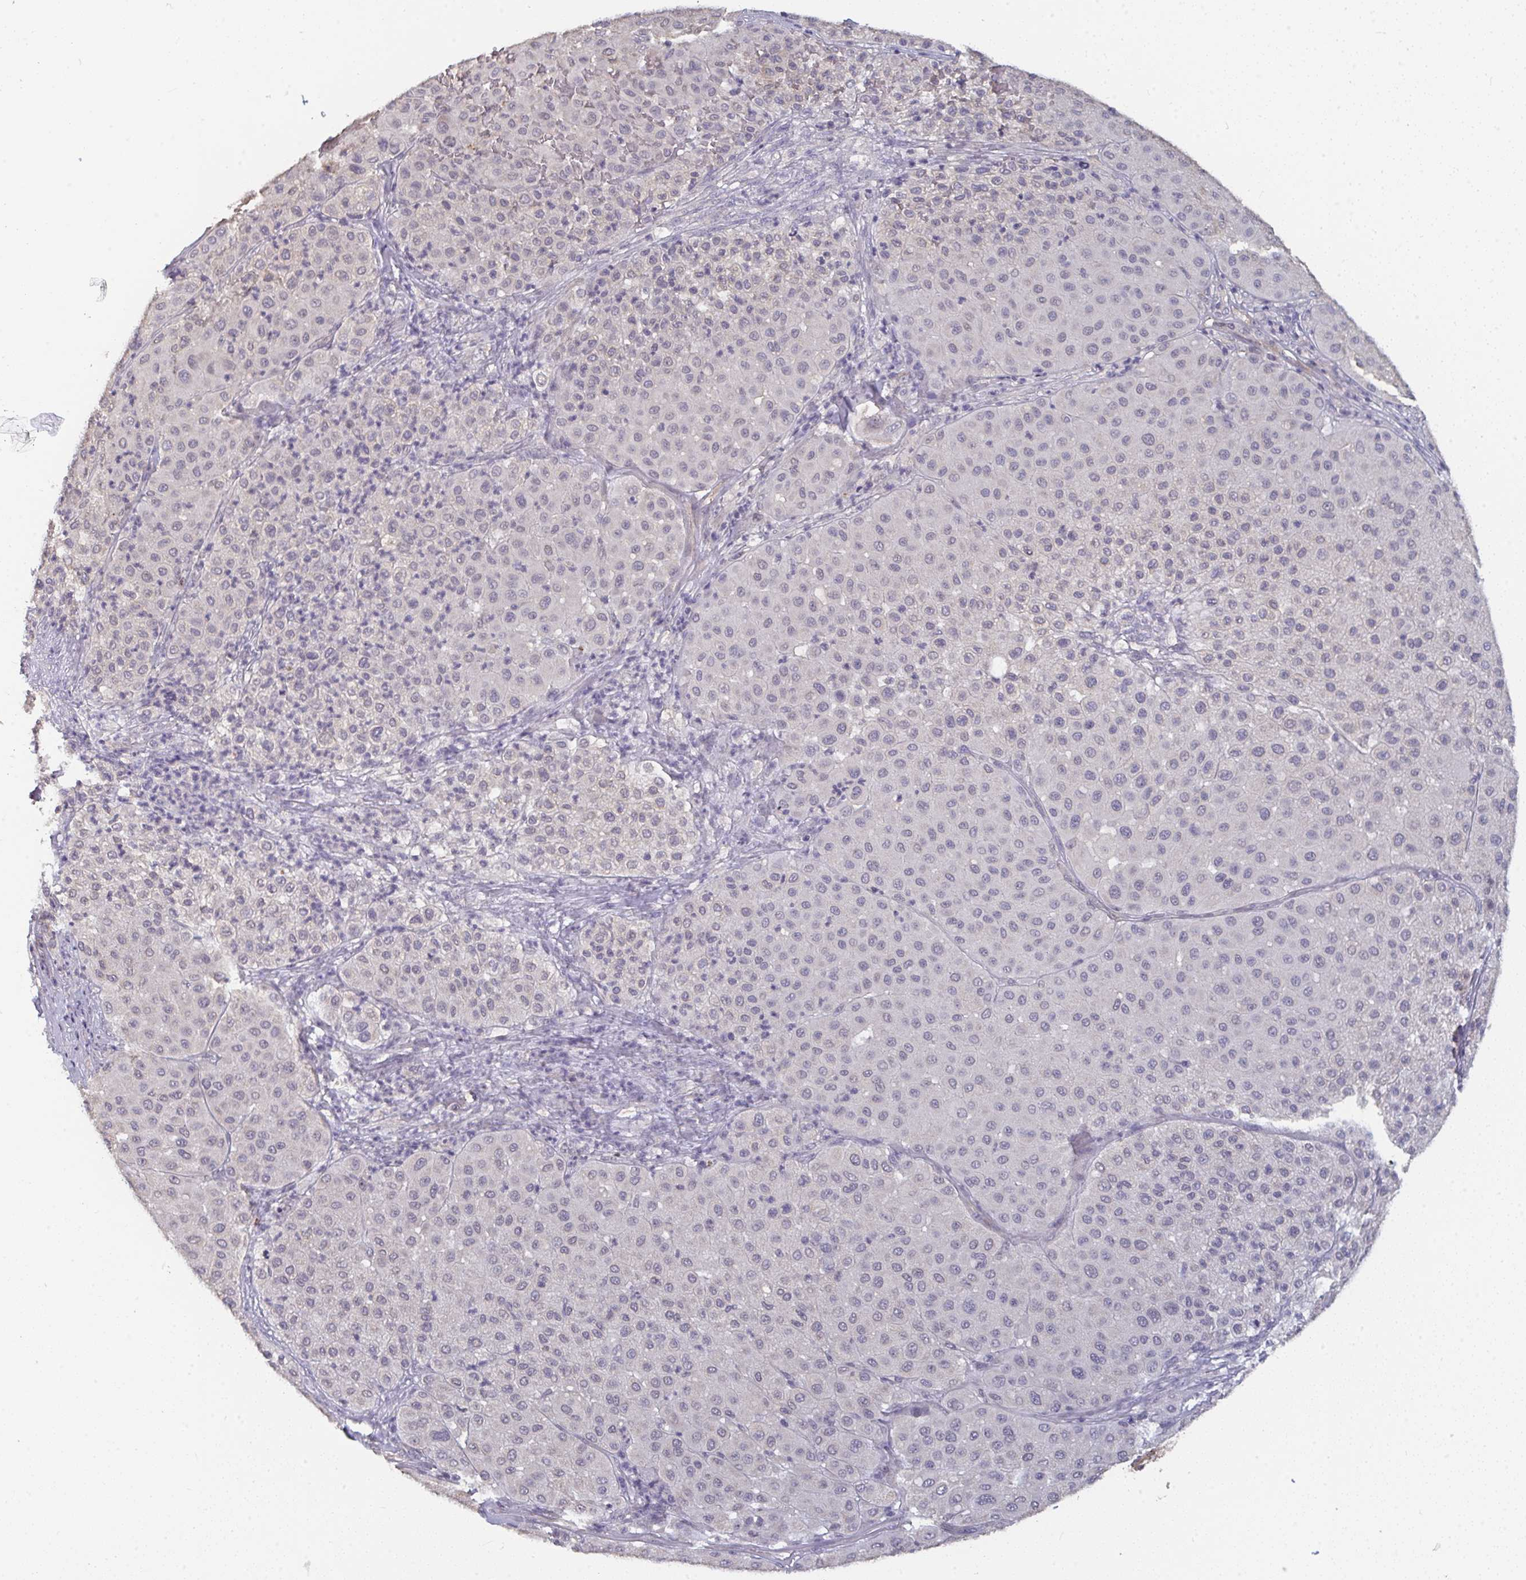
{"staining": {"intensity": "negative", "quantity": "none", "location": "none"}, "tissue": "melanoma", "cell_type": "Tumor cells", "image_type": "cancer", "snomed": [{"axis": "morphology", "description": "Malignant melanoma, Metastatic site"}, {"axis": "topography", "description": "Smooth muscle"}], "caption": "A histopathology image of human malignant melanoma (metastatic site) is negative for staining in tumor cells.", "gene": "LIX1", "patient": {"sex": "male", "age": 41}}